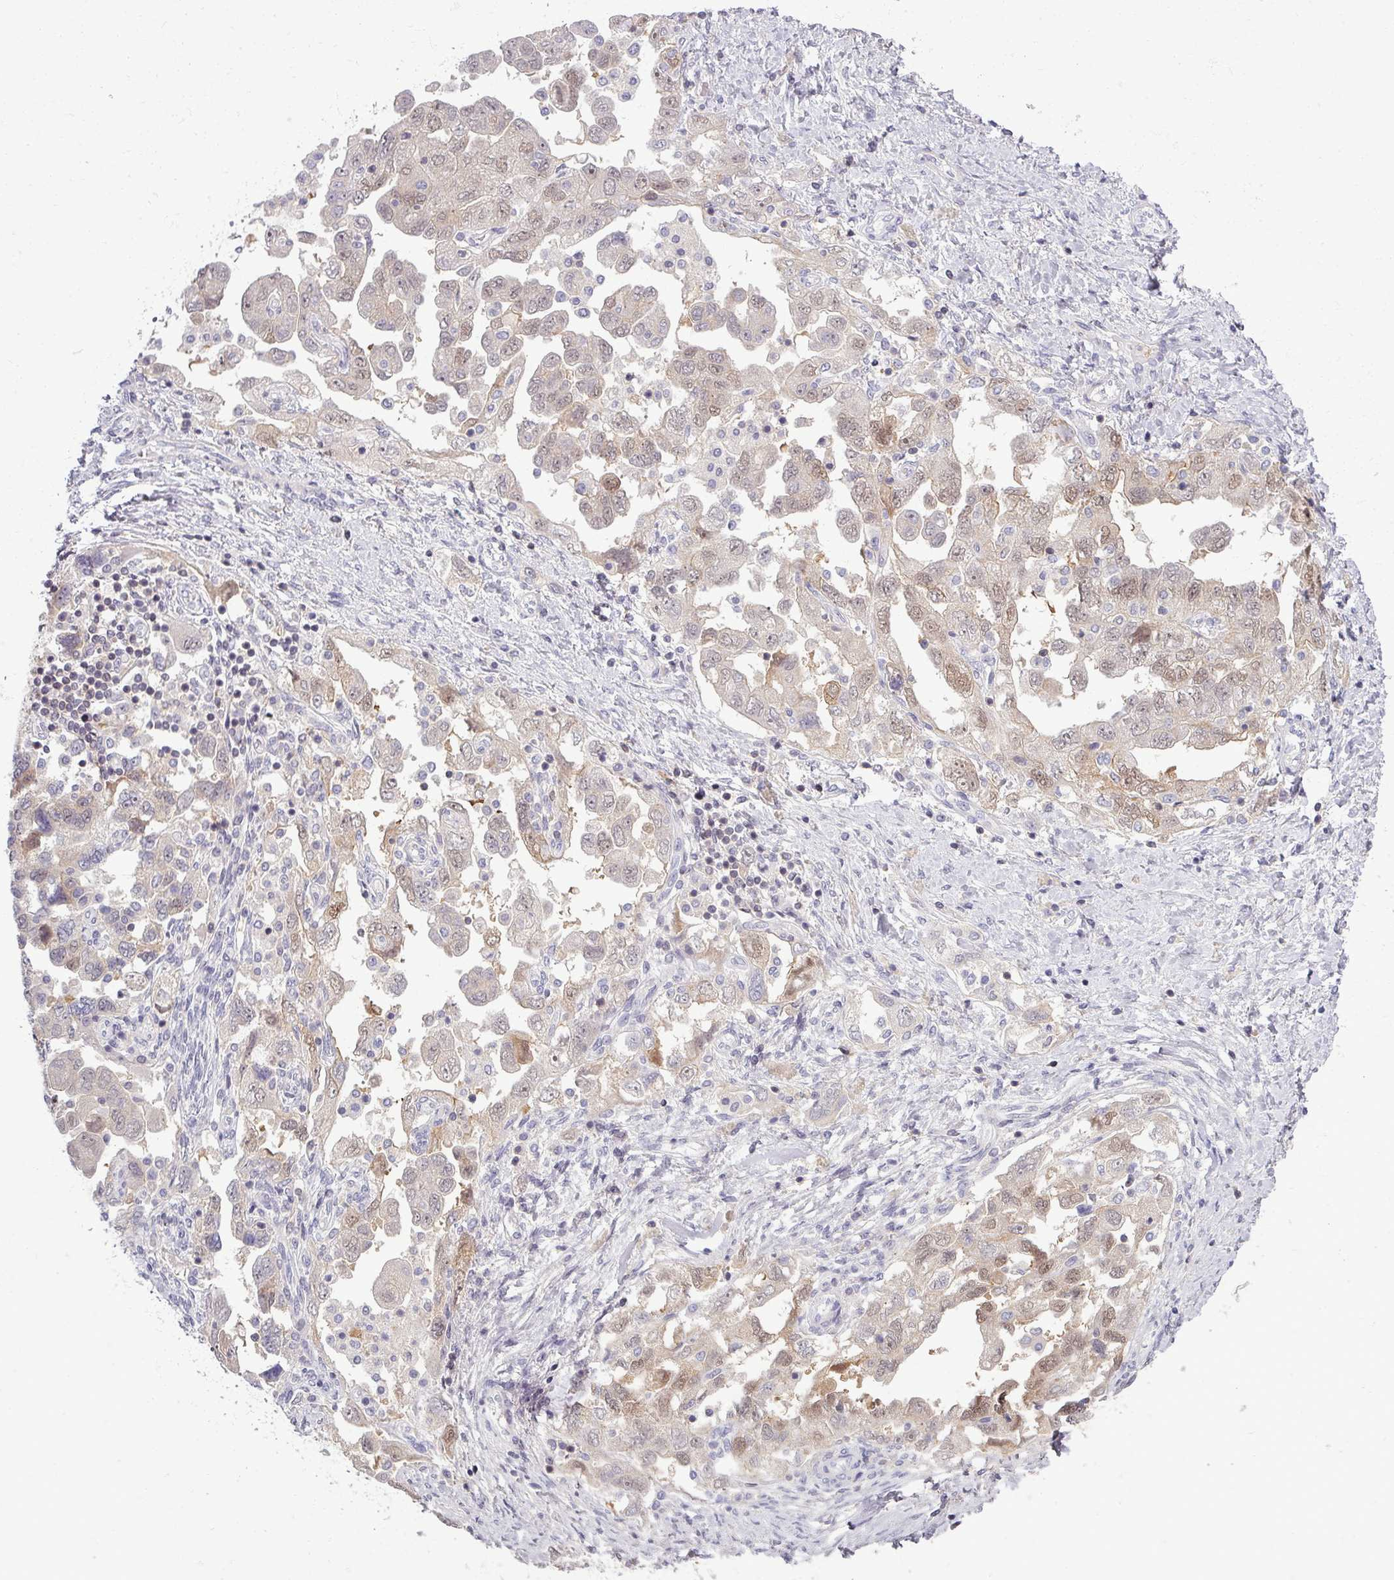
{"staining": {"intensity": "weak", "quantity": "<25%", "location": "cytoplasmic/membranous,nuclear"}, "tissue": "ovarian cancer", "cell_type": "Tumor cells", "image_type": "cancer", "snomed": [{"axis": "morphology", "description": "Carcinoma, NOS"}, {"axis": "morphology", "description": "Cystadenocarcinoma, serous, NOS"}, {"axis": "topography", "description": "Ovary"}], "caption": "Ovarian carcinoma was stained to show a protein in brown. There is no significant staining in tumor cells. (DAB (3,3'-diaminobenzidine) immunohistochemistry (IHC) visualized using brightfield microscopy, high magnification).", "gene": "TTLL7", "patient": {"sex": "female", "age": 69}}